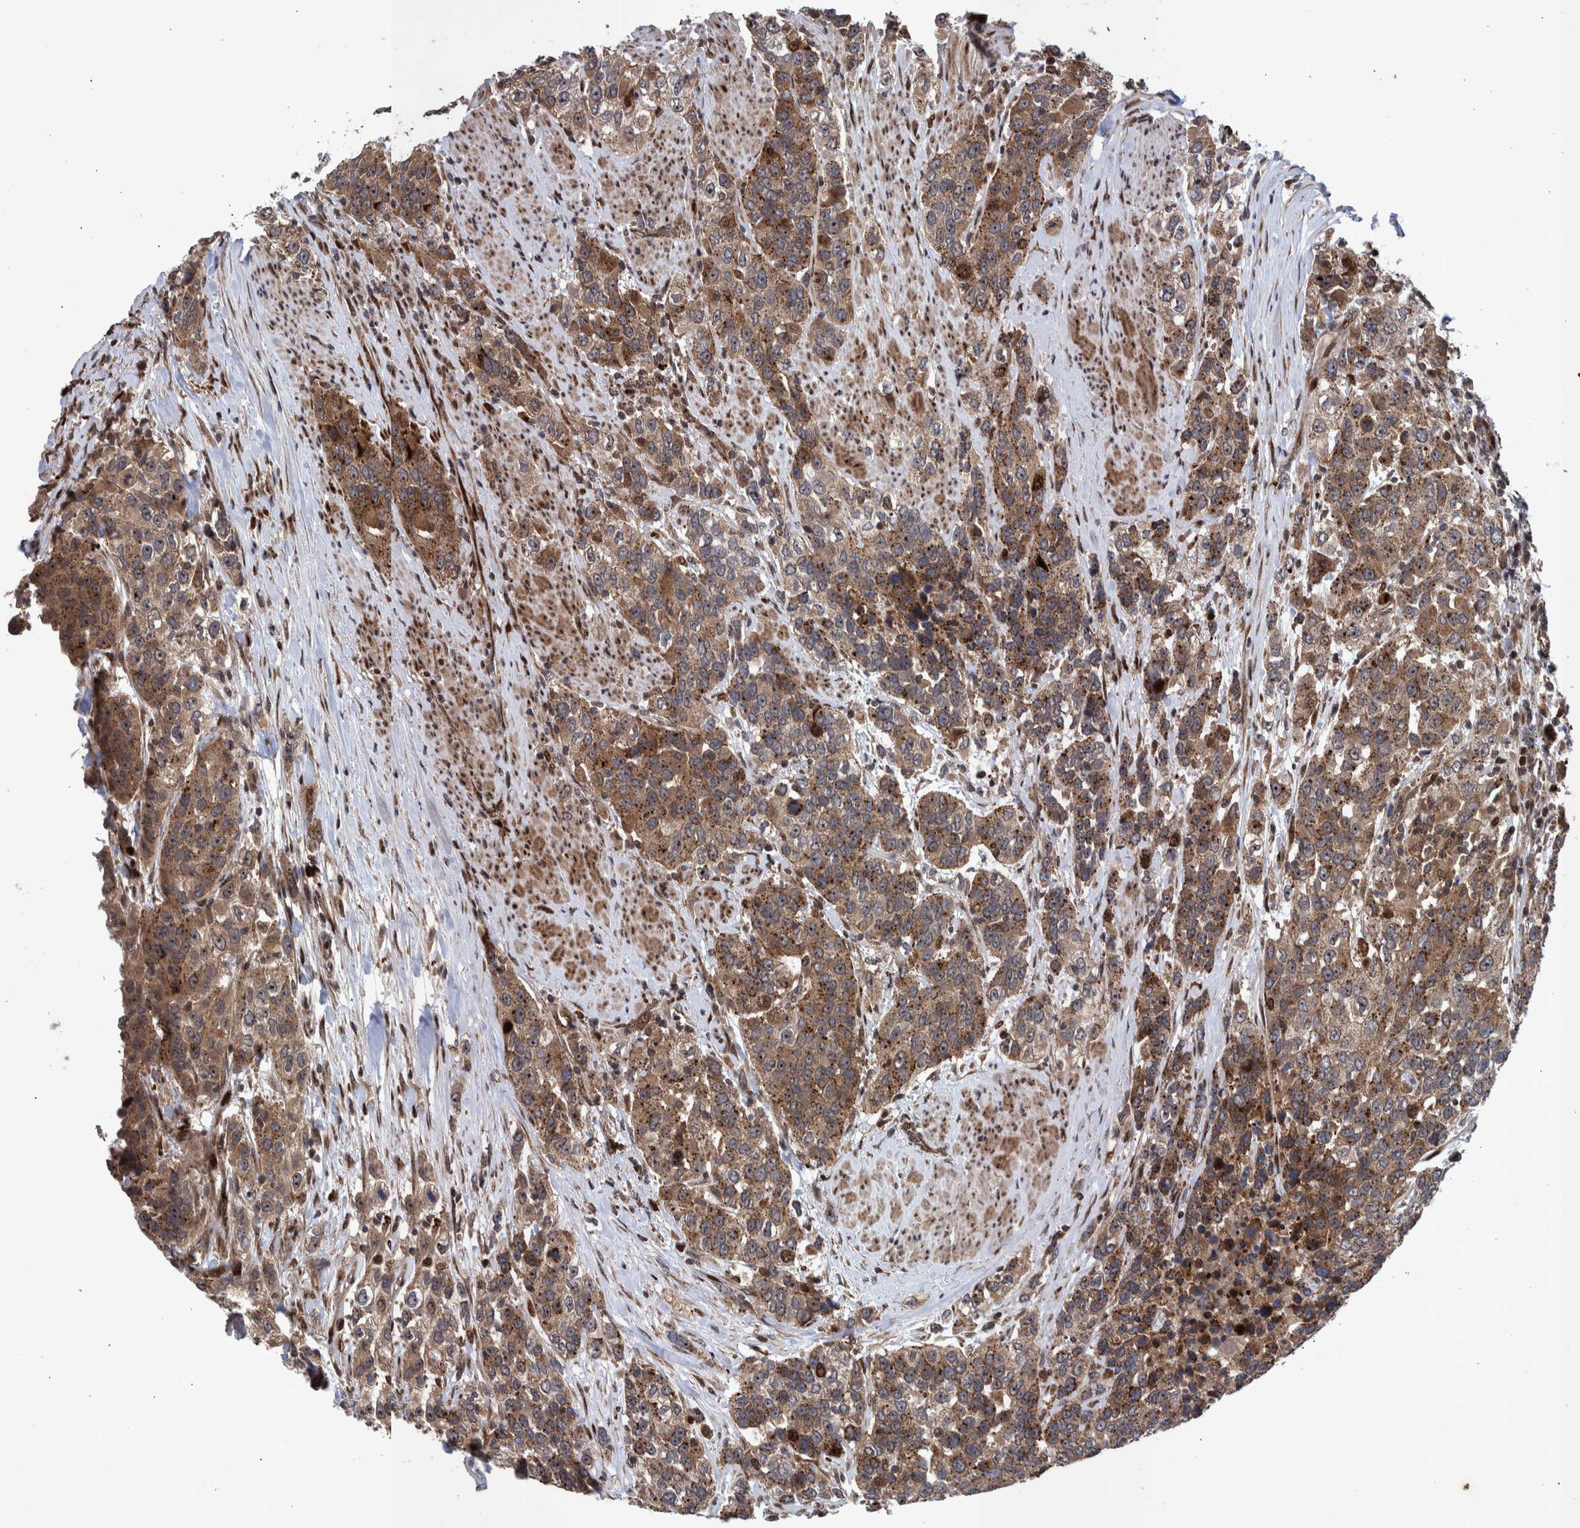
{"staining": {"intensity": "moderate", "quantity": ">75%", "location": "cytoplasmic/membranous"}, "tissue": "urothelial cancer", "cell_type": "Tumor cells", "image_type": "cancer", "snomed": [{"axis": "morphology", "description": "Urothelial carcinoma, High grade"}, {"axis": "topography", "description": "Urinary bladder"}], "caption": "The photomicrograph shows immunohistochemical staining of urothelial carcinoma (high-grade). There is moderate cytoplasmic/membranous positivity is present in approximately >75% of tumor cells.", "gene": "SHISA6", "patient": {"sex": "female", "age": 80}}